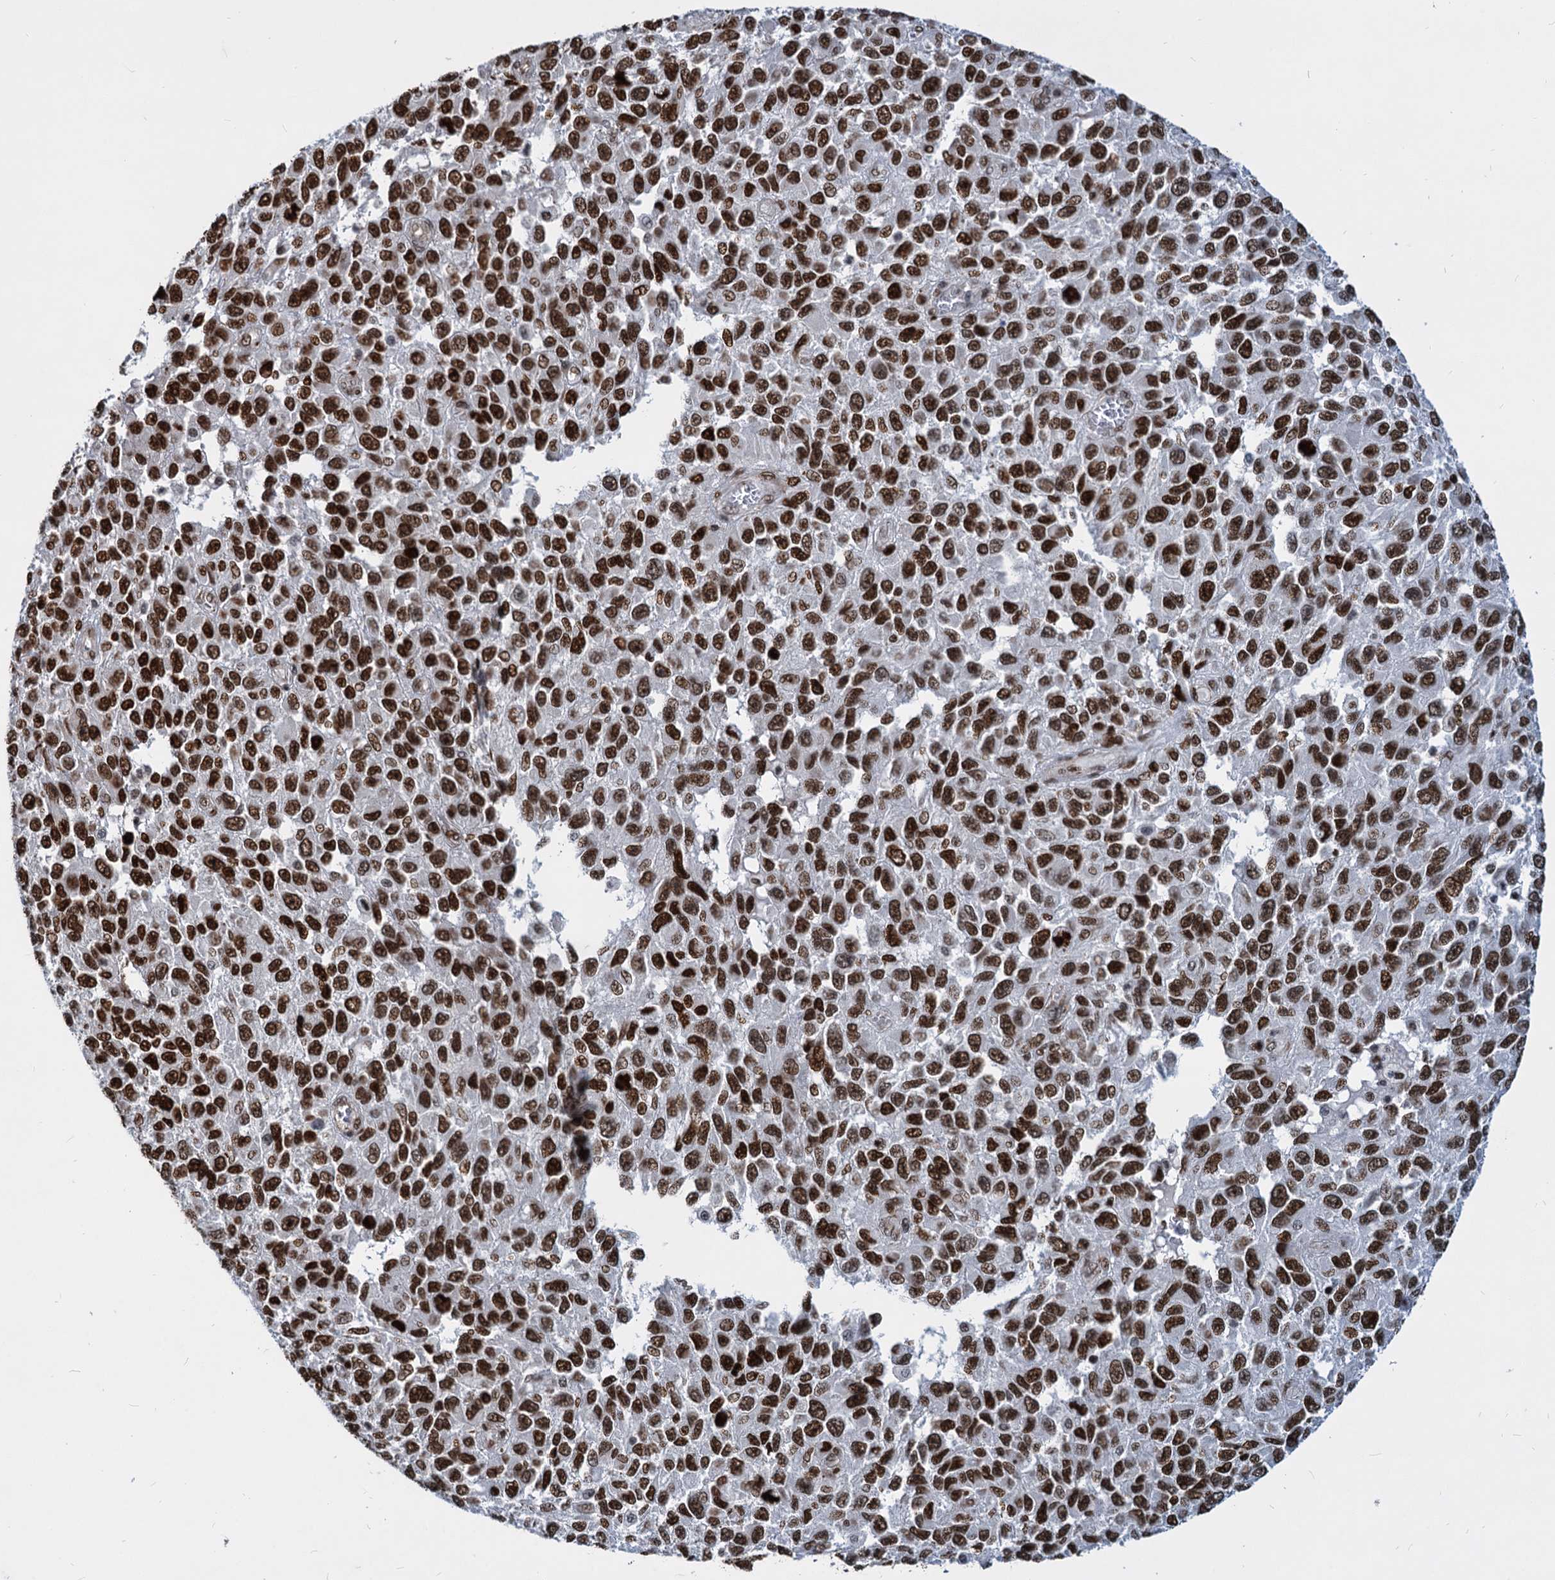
{"staining": {"intensity": "strong", "quantity": ">75%", "location": "nuclear"}, "tissue": "melanoma", "cell_type": "Tumor cells", "image_type": "cancer", "snomed": [{"axis": "morphology", "description": "Normal tissue, NOS"}, {"axis": "morphology", "description": "Malignant melanoma, NOS"}, {"axis": "topography", "description": "Skin"}], "caption": "This is an image of IHC staining of malignant melanoma, which shows strong expression in the nuclear of tumor cells.", "gene": "MECP2", "patient": {"sex": "female", "age": 96}}